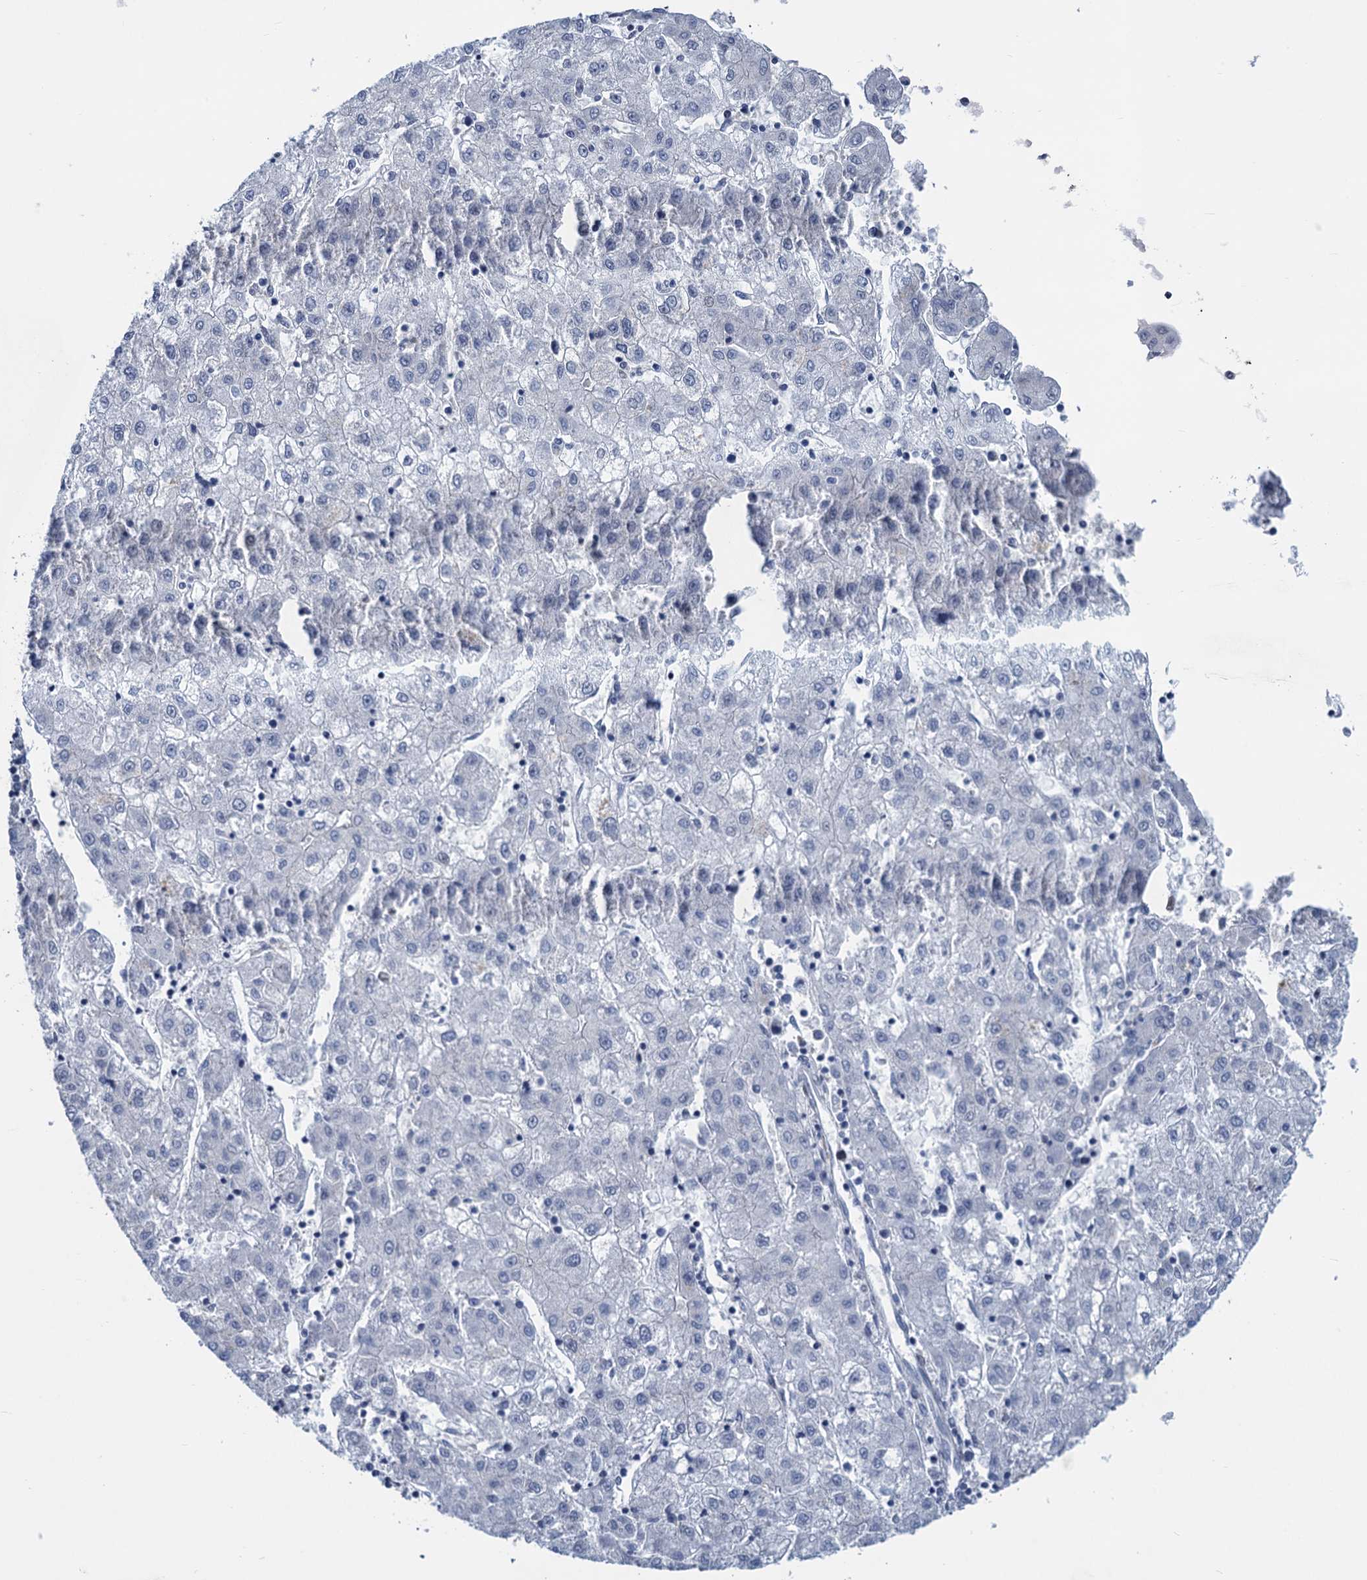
{"staining": {"intensity": "negative", "quantity": "none", "location": "none"}, "tissue": "liver cancer", "cell_type": "Tumor cells", "image_type": "cancer", "snomed": [{"axis": "morphology", "description": "Carcinoma, Hepatocellular, NOS"}, {"axis": "topography", "description": "Liver"}], "caption": "Liver cancer was stained to show a protein in brown. There is no significant expression in tumor cells.", "gene": "ESYT3", "patient": {"sex": "male", "age": 72}}